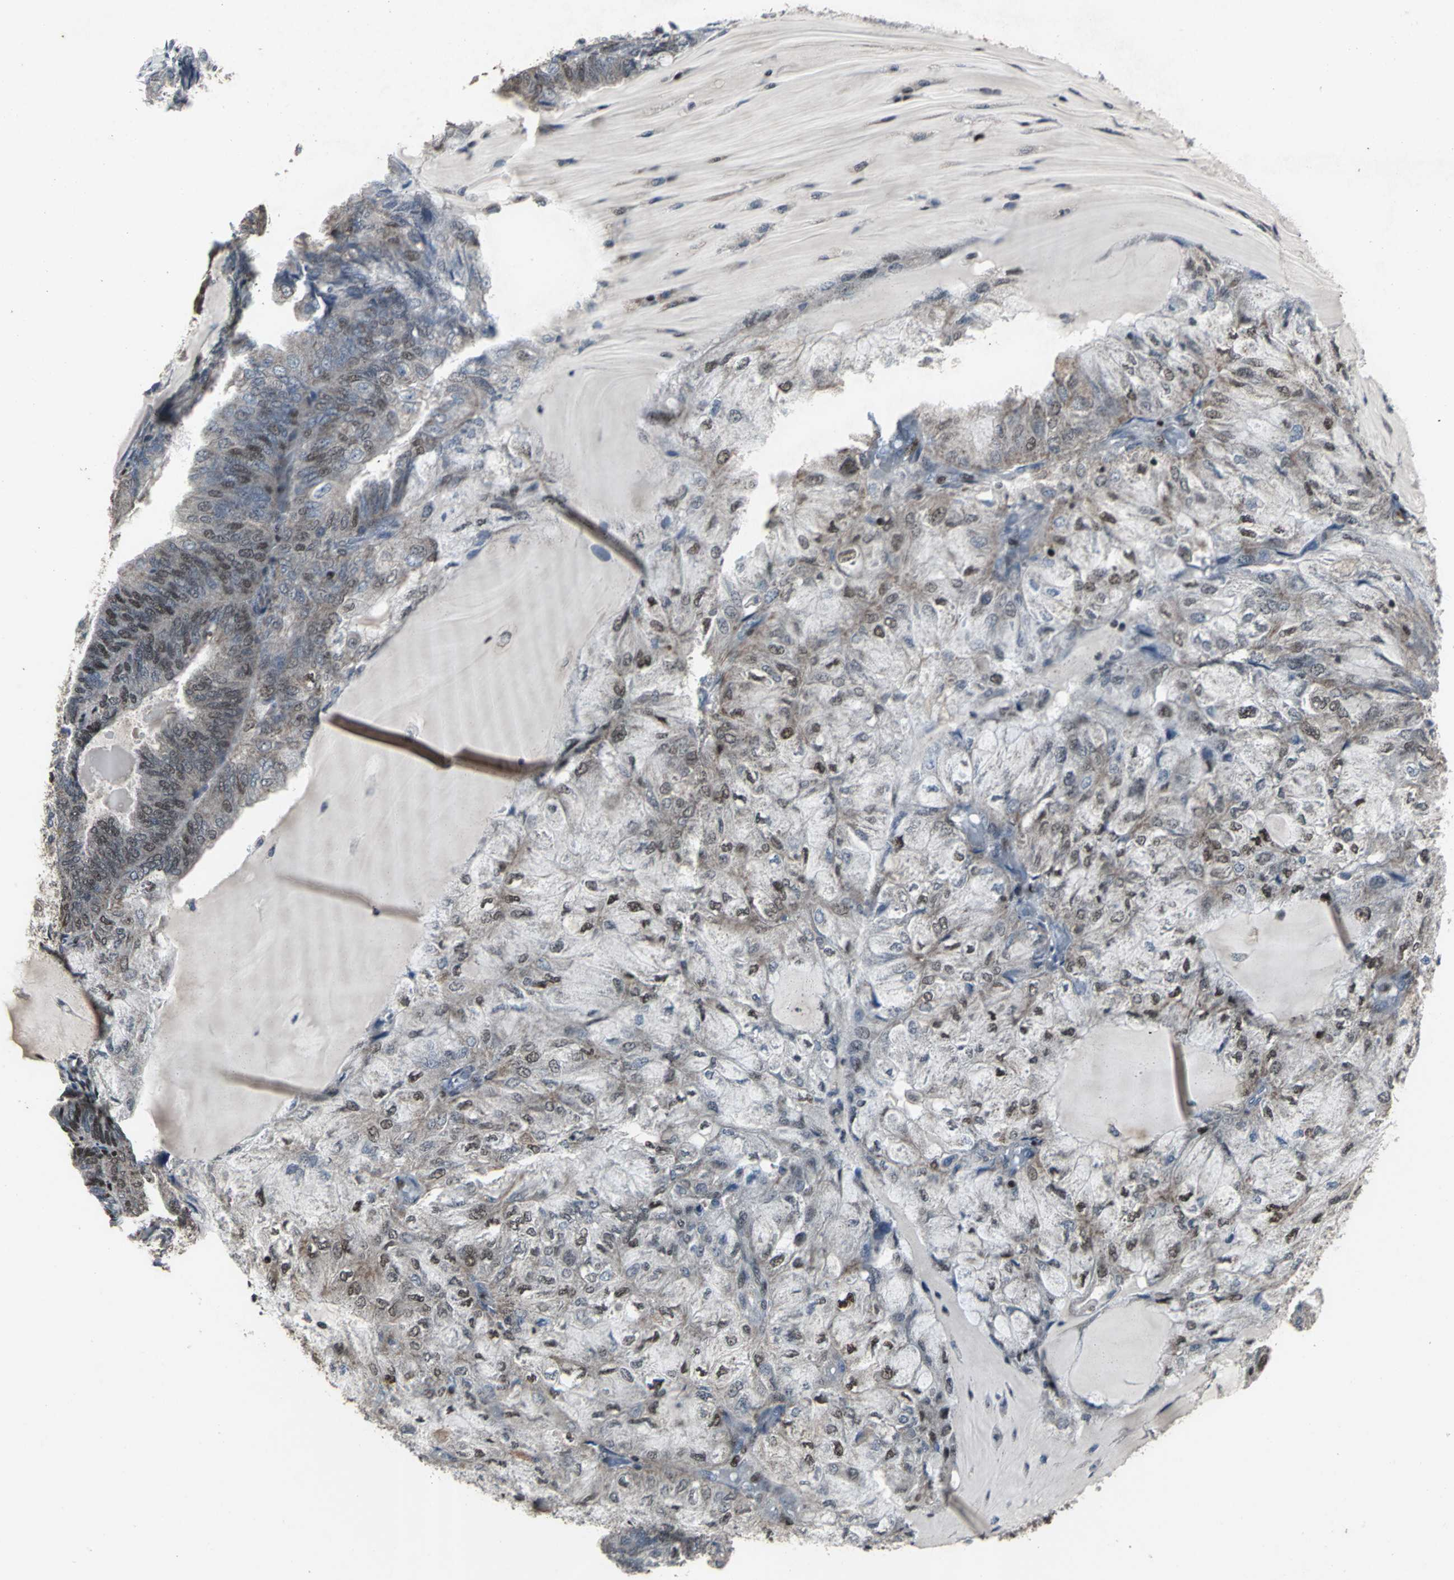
{"staining": {"intensity": "moderate", "quantity": "25%-75%", "location": "nuclear"}, "tissue": "endometrial cancer", "cell_type": "Tumor cells", "image_type": "cancer", "snomed": [{"axis": "morphology", "description": "Adenocarcinoma, NOS"}, {"axis": "topography", "description": "Endometrium"}], "caption": "Adenocarcinoma (endometrial) stained for a protein (brown) exhibits moderate nuclear positive positivity in approximately 25%-75% of tumor cells.", "gene": "SRF", "patient": {"sex": "female", "age": 81}}